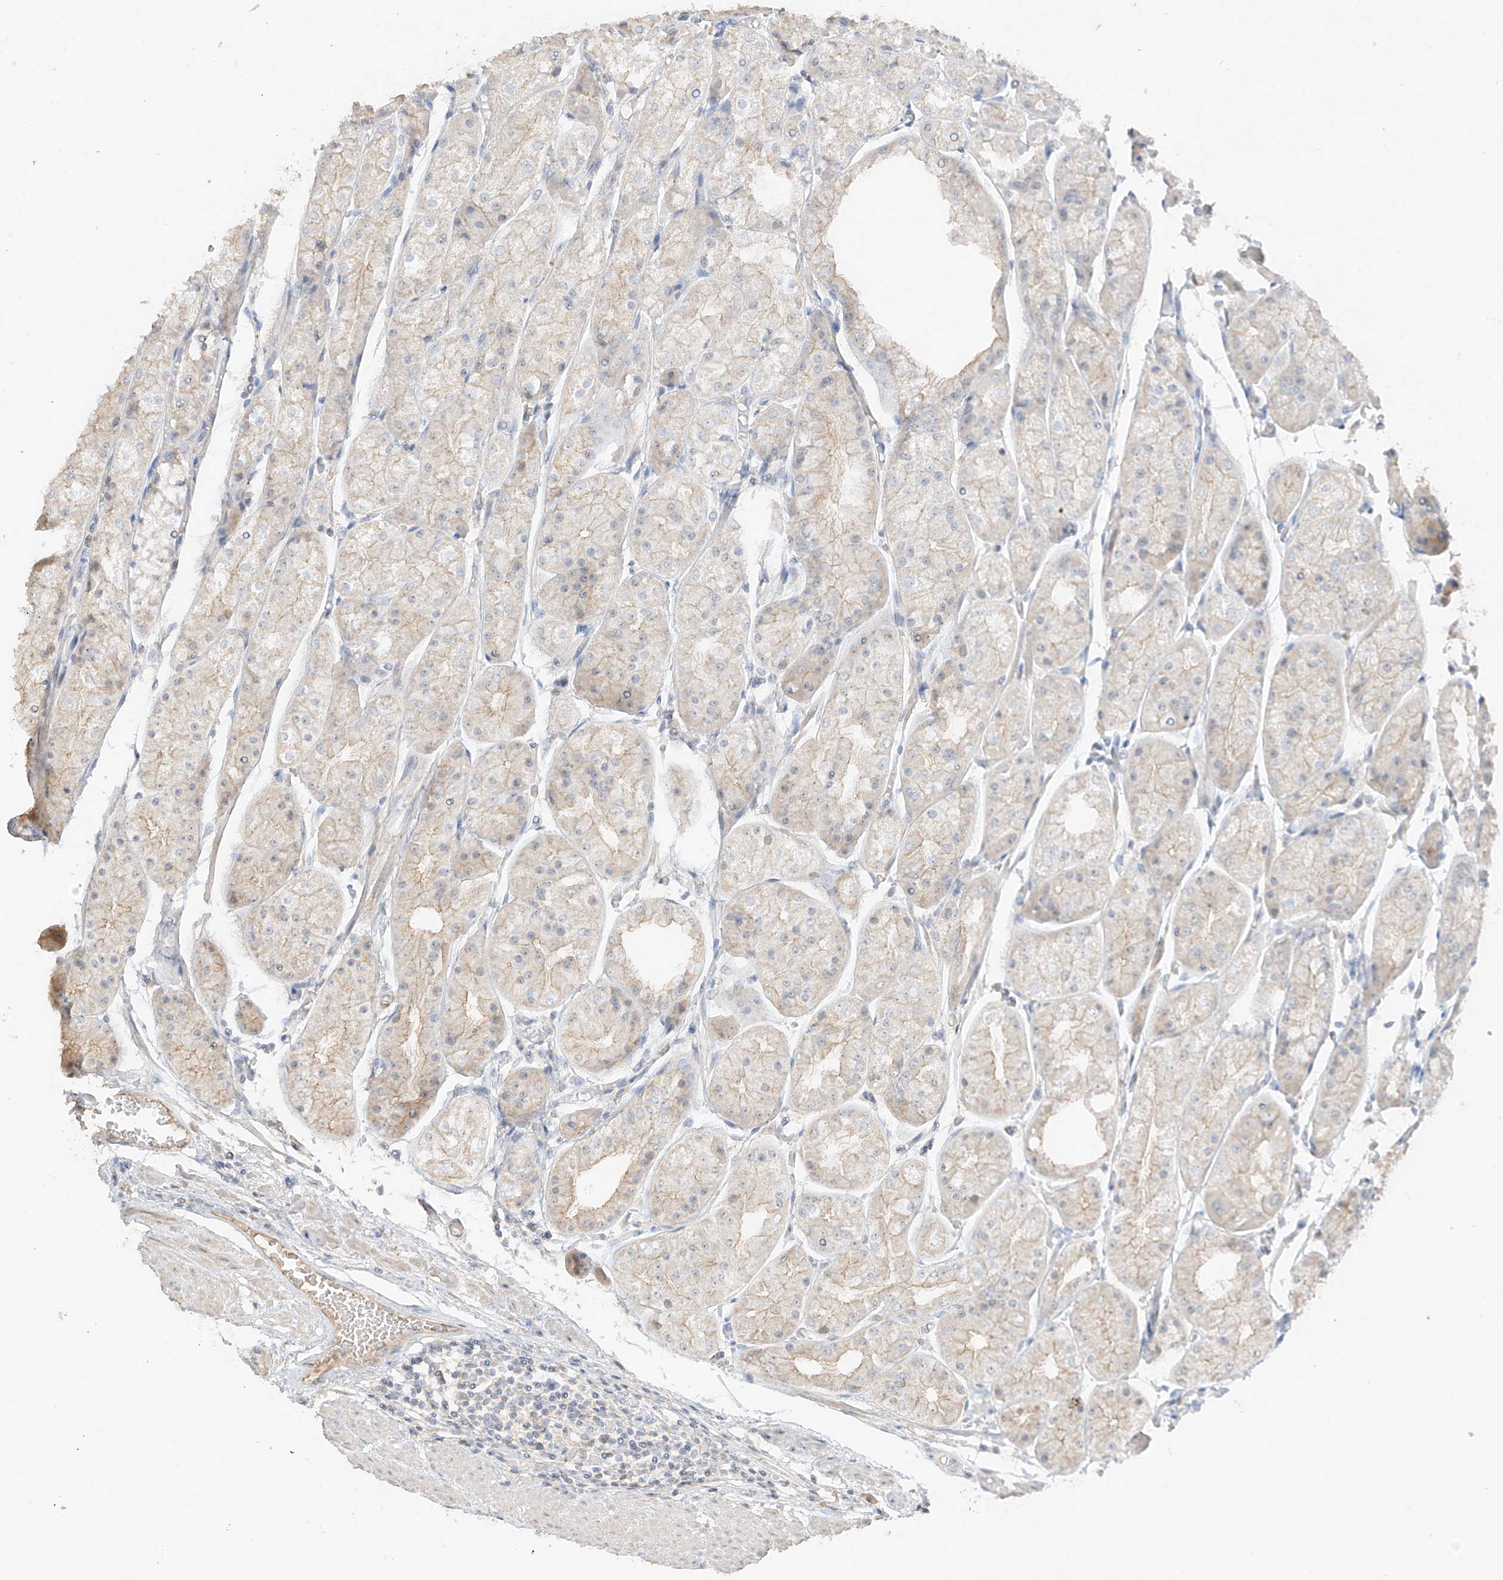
{"staining": {"intensity": "weak", "quantity": "25%-75%", "location": "cytoplasmic/membranous"}, "tissue": "stomach", "cell_type": "Glandular cells", "image_type": "normal", "snomed": [{"axis": "morphology", "description": "Normal tissue, NOS"}, {"axis": "topography", "description": "Stomach, upper"}], "caption": "Protein staining of normal stomach exhibits weak cytoplasmic/membranous positivity in approximately 25%-75% of glandular cells. Nuclei are stained in blue.", "gene": "ZBTB41", "patient": {"sex": "male", "age": 72}}